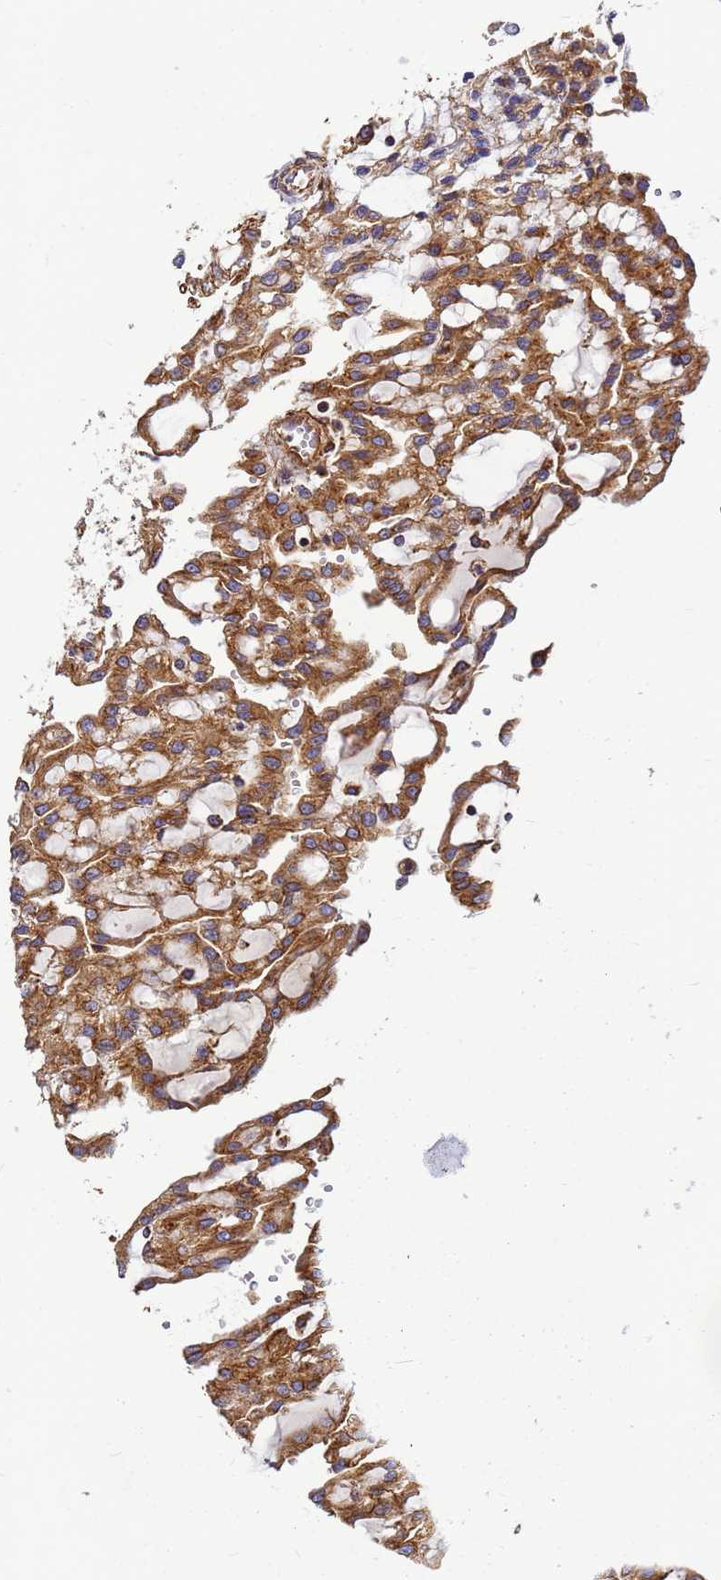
{"staining": {"intensity": "strong", "quantity": ">75%", "location": "cytoplasmic/membranous"}, "tissue": "renal cancer", "cell_type": "Tumor cells", "image_type": "cancer", "snomed": [{"axis": "morphology", "description": "Adenocarcinoma, NOS"}, {"axis": "topography", "description": "Kidney"}], "caption": "Immunohistochemical staining of renal cancer (adenocarcinoma) reveals strong cytoplasmic/membranous protein staining in approximately >75% of tumor cells.", "gene": "C2CD5", "patient": {"sex": "male", "age": 63}}